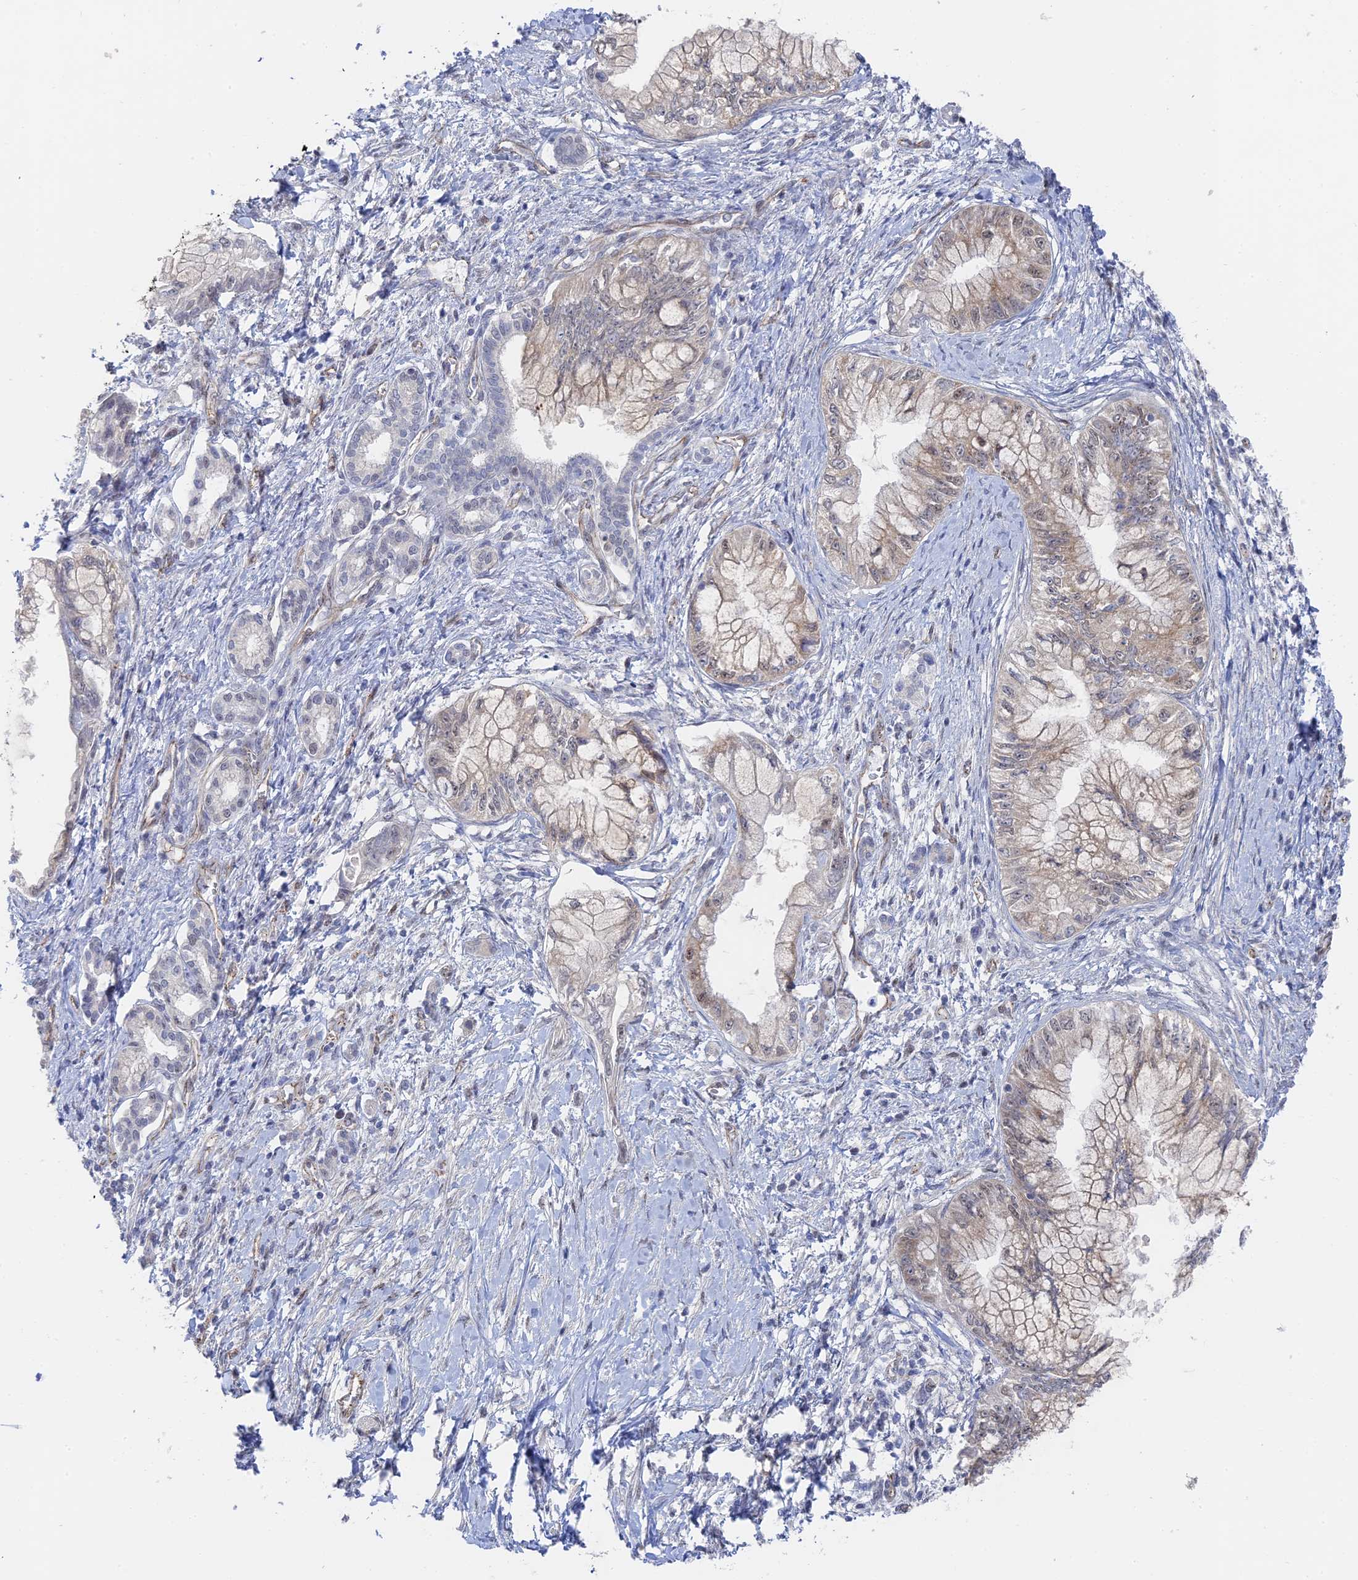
{"staining": {"intensity": "weak", "quantity": "25%-75%", "location": "cytoplasmic/membranous,nuclear"}, "tissue": "pancreatic cancer", "cell_type": "Tumor cells", "image_type": "cancer", "snomed": [{"axis": "morphology", "description": "Adenocarcinoma, NOS"}, {"axis": "topography", "description": "Pancreas"}], "caption": "This is an image of immunohistochemistry staining of pancreatic adenocarcinoma, which shows weak staining in the cytoplasmic/membranous and nuclear of tumor cells.", "gene": "CFAP92", "patient": {"sex": "male", "age": 48}}